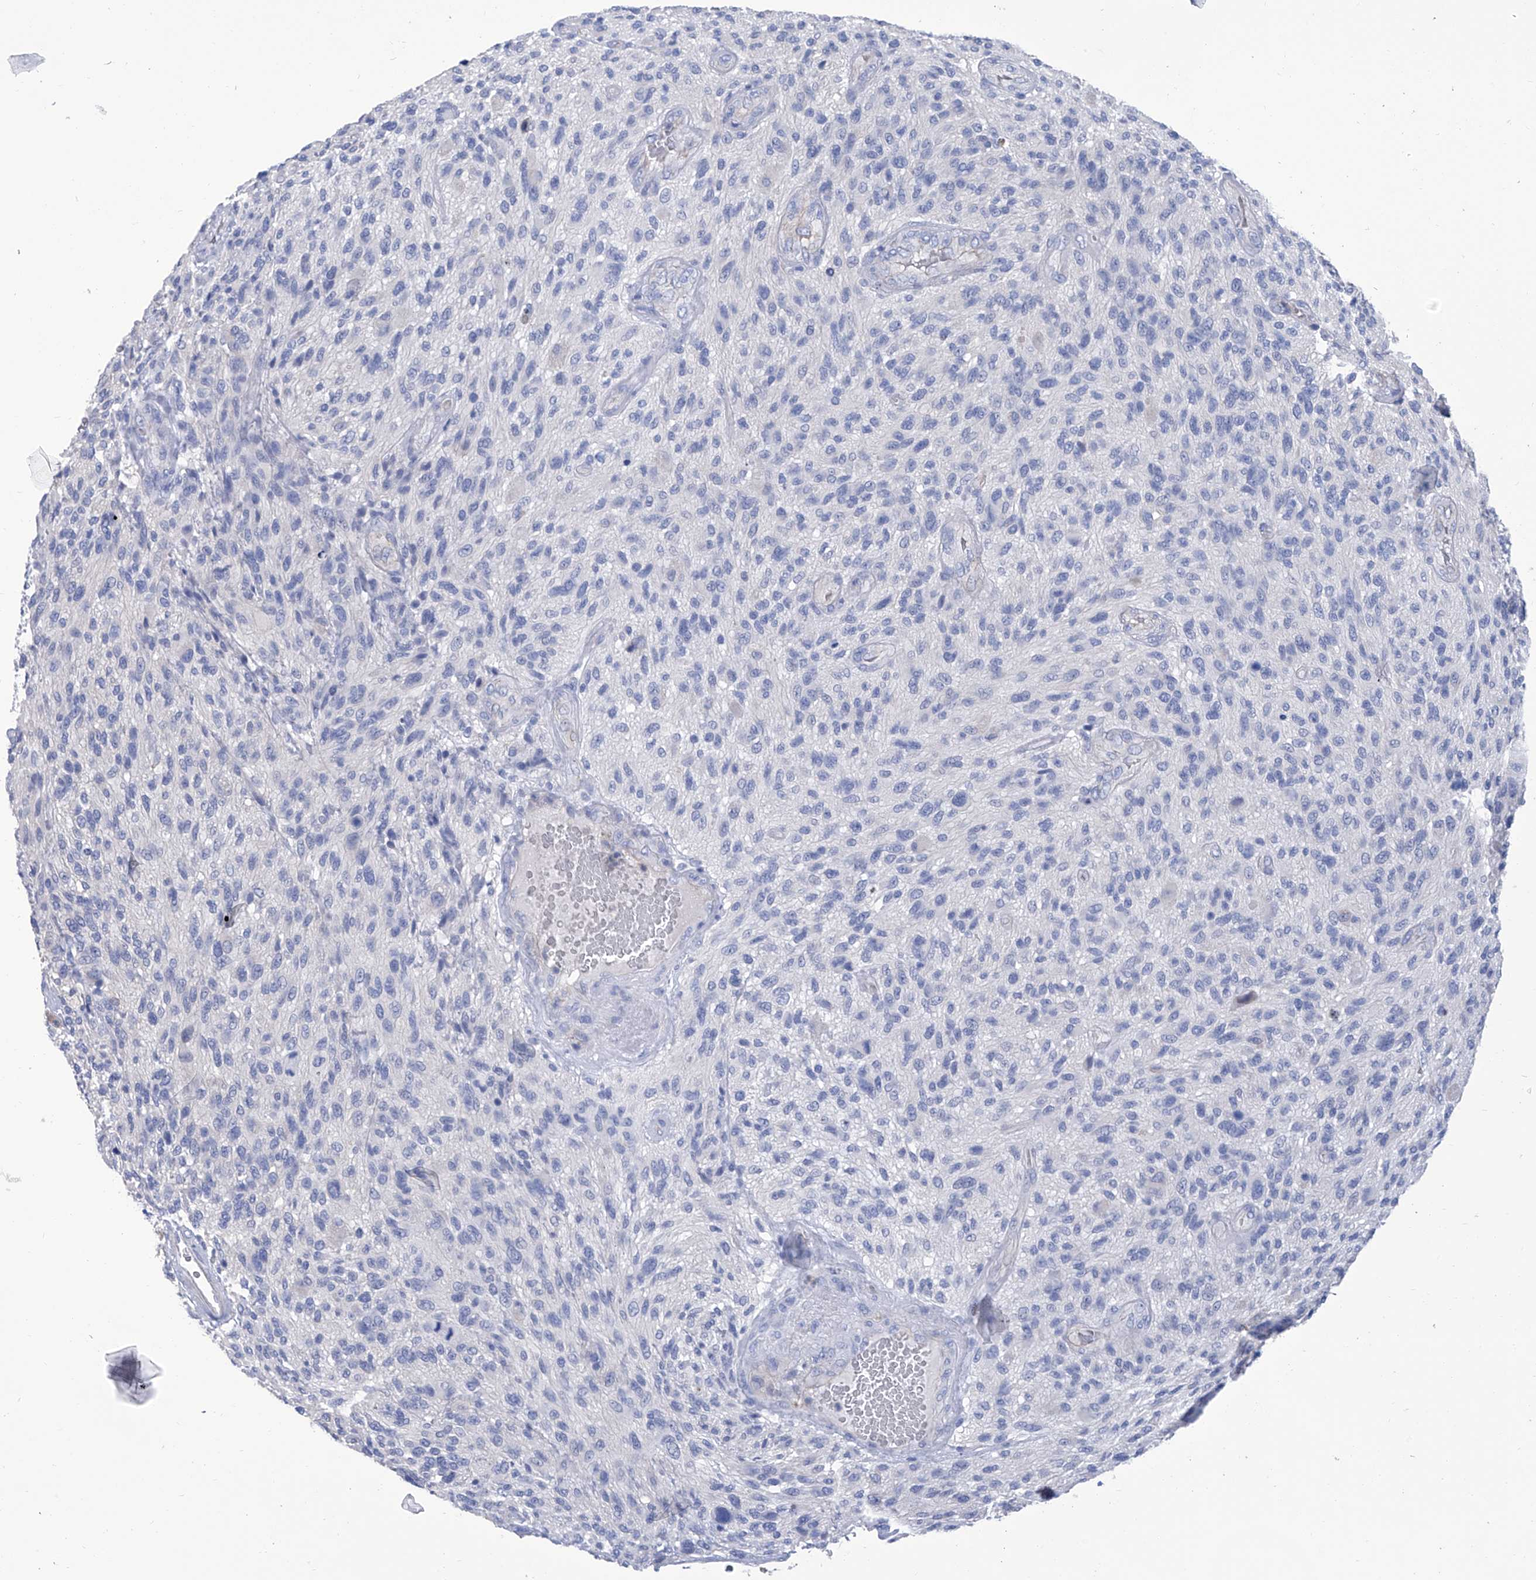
{"staining": {"intensity": "negative", "quantity": "none", "location": "none"}, "tissue": "glioma", "cell_type": "Tumor cells", "image_type": "cancer", "snomed": [{"axis": "morphology", "description": "Glioma, malignant, High grade"}, {"axis": "topography", "description": "Brain"}], "caption": "Glioma was stained to show a protein in brown. There is no significant staining in tumor cells.", "gene": "SMS", "patient": {"sex": "male", "age": 47}}